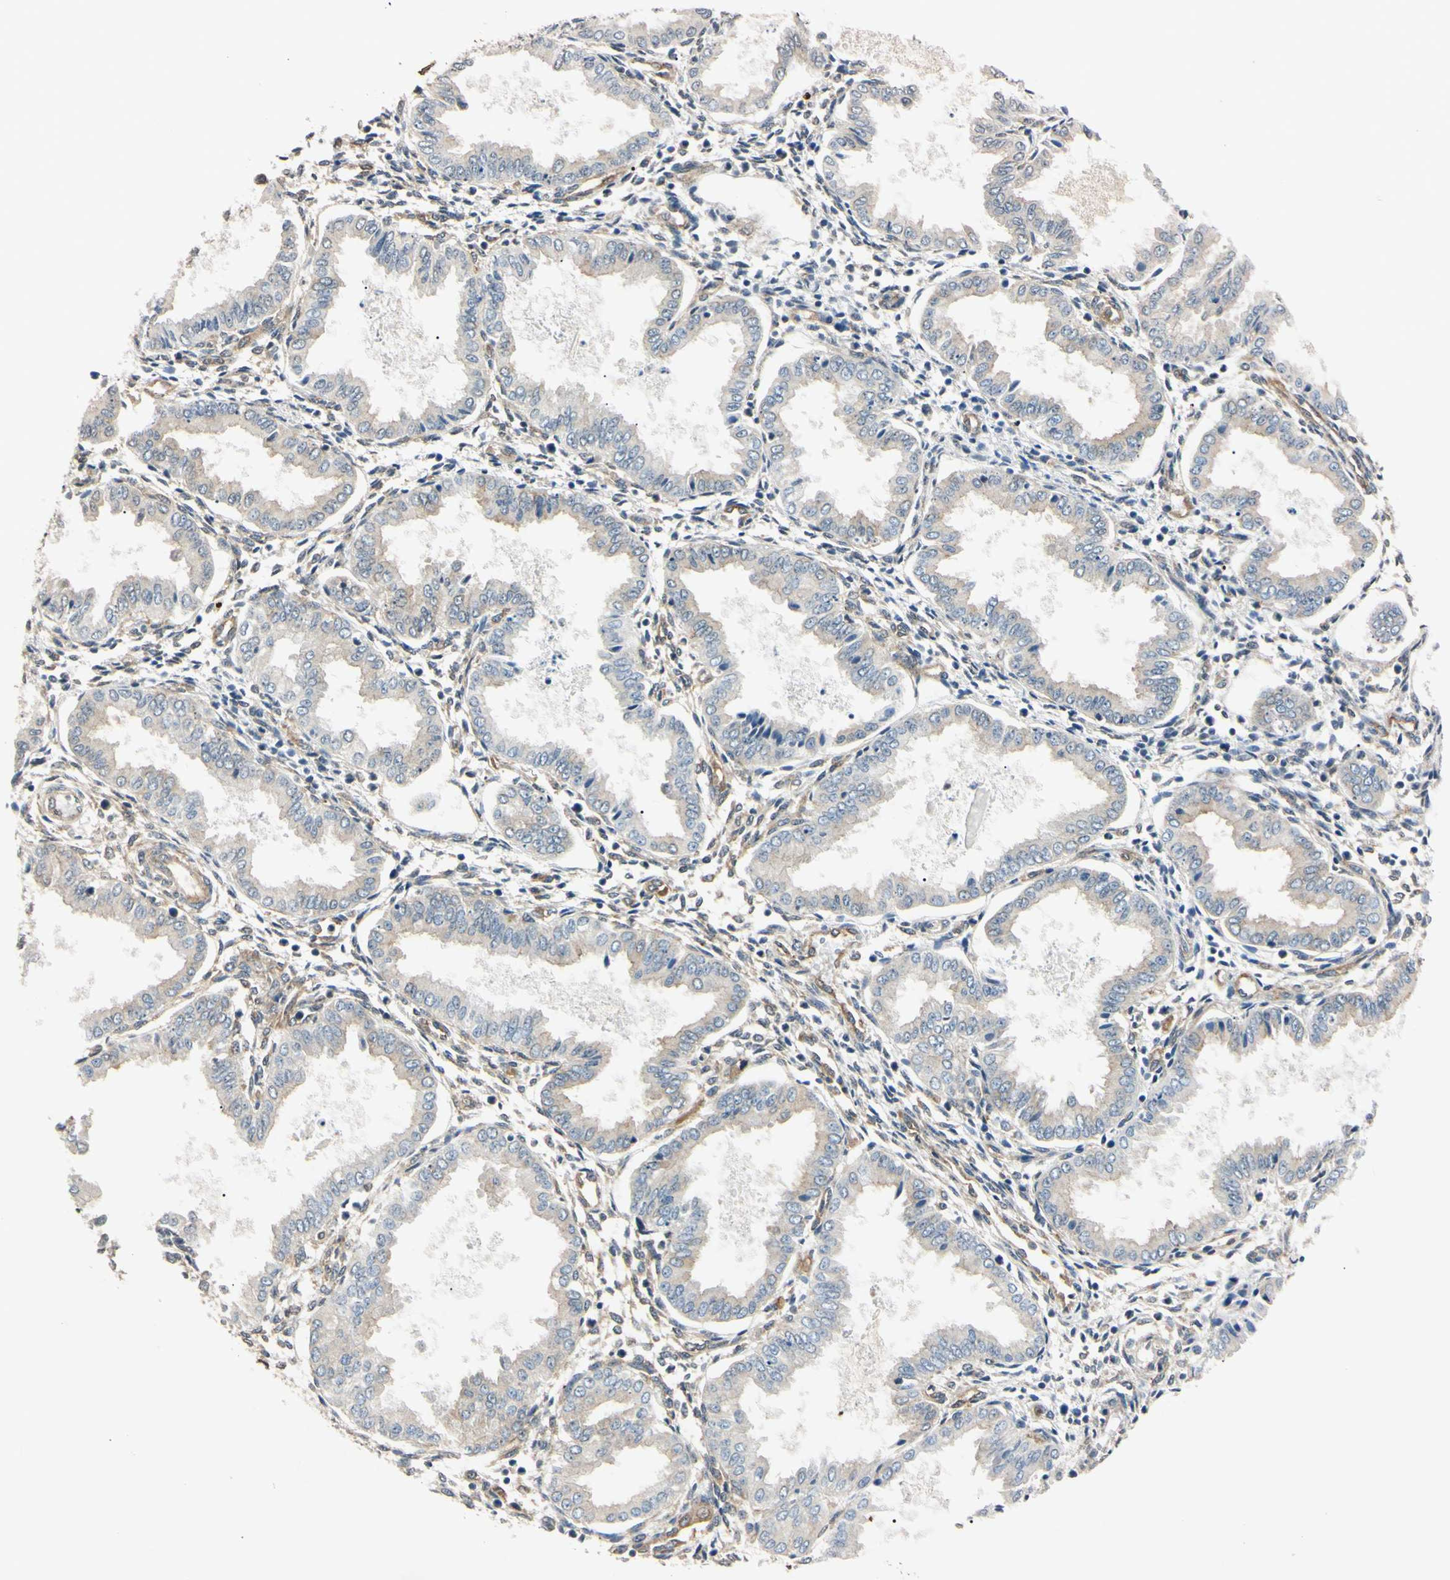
{"staining": {"intensity": "weak", "quantity": "<25%", "location": "cytoplasmic/membranous"}, "tissue": "endometrium", "cell_type": "Cells in endometrial stroma", "image_type": "normal", "snomed": [{"axis": "morphology", "description": "Normal tissue, NOS"}, {"axis": "topography", "description": "Endometrium"}], "caption": "An immunohistochemistry image of unremarkable endometrium is shown. There is no staining in cells in endometrial stroma of endometrium. (DAB immunohistochemistry (IHC) visualized using brightfield microscopy, high magnification).", "gene": "EPN1", "patient": {"sex": "female", "age": 33}}